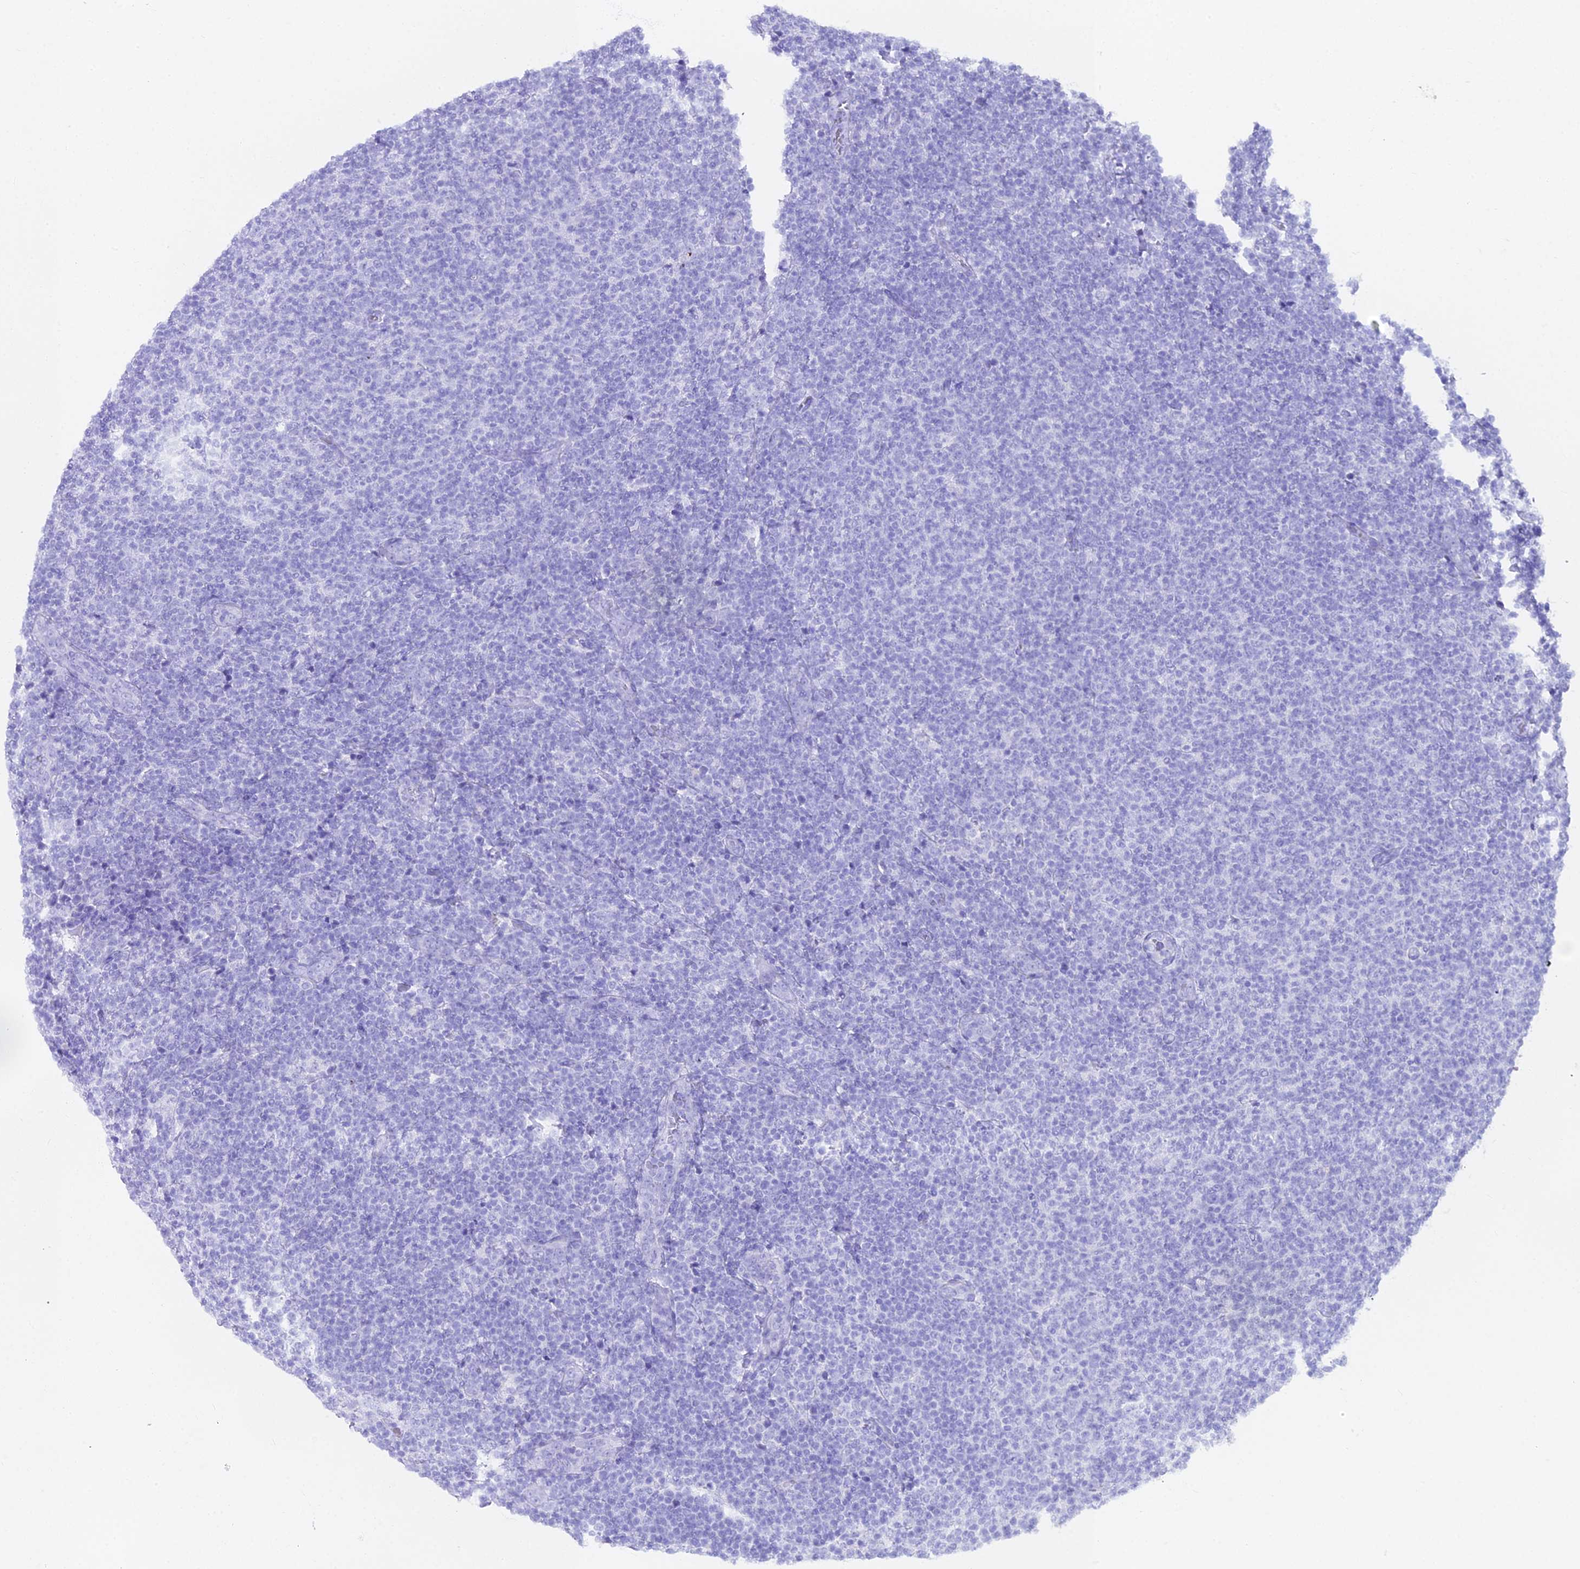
{"staining": {"intensity": "negative", "quantity": "none", "location": "none"}, "tissue": "lymphoma", "cell_type": "Tumor cells", "image_type": "cancer", "snomed": [{"axis": "morphology", "description": "Malignant lymphoma, non-Hodgkin's type, Low grade"}, {"axis": "topography", "description": "Lymph node"}], "caption": "Immunohistochemical staining of human lymphoma exhibits no significant expression in tumor cells.", "gene": "GLYAT", "patient": {"sex": "male", "age": 66}}